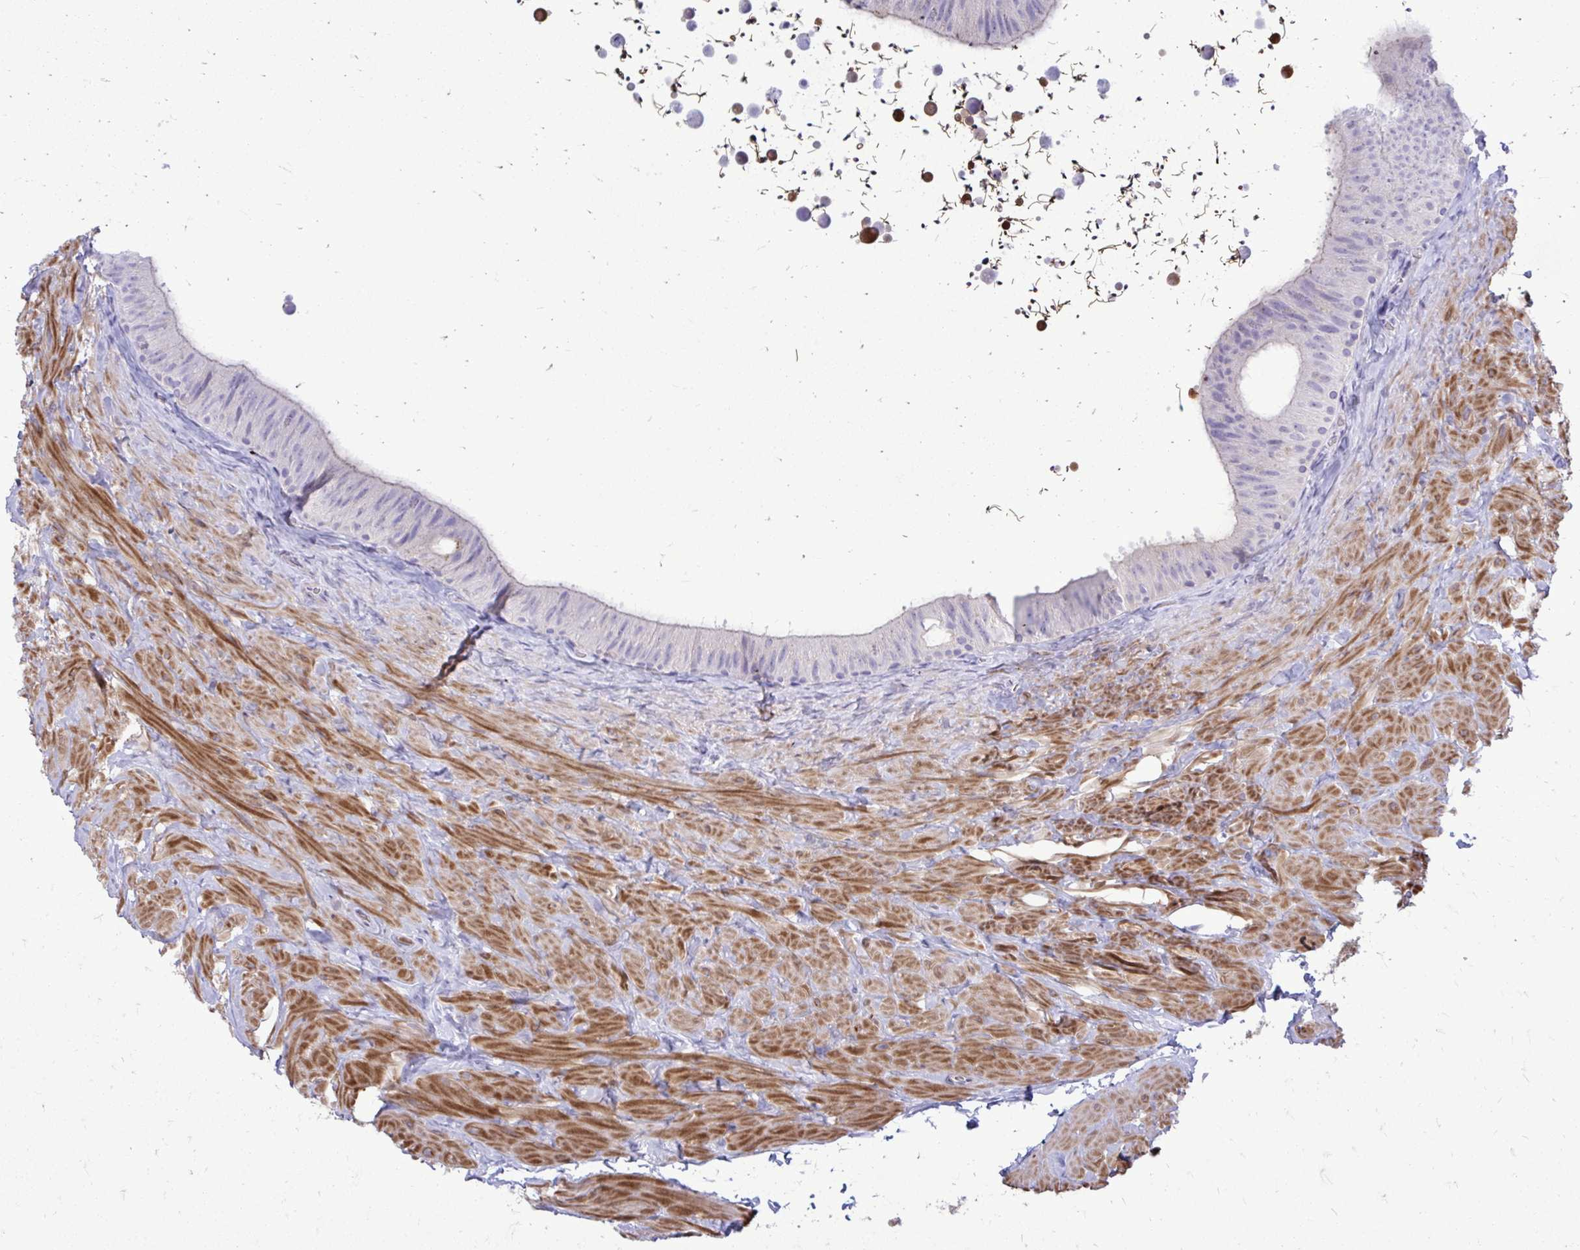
{"staining": {"intensity": "negative", "quantity": "none", "location": "none"}, "tissue": "epididymis", "cell_type": "Glandular cells", "image_type": "normal", "snomed": [{"axis": "morphology", "description": "Normal tissue, NOS"}, {"axis": "topography", "description": "Epididymis, spermatic cord, NOS"}, {"axis": "topography", "description": "Epididymis"}], "caption": "A high-resolution image shows IHC staining of benign epididymis, which shows no significant staining in glandular cells. The staining is performed using DAB brown chromogen with nuclei counter-stained in using hematoxylin.", "gene": "TP53I11", "patient": {"sex": "male", "age": 31}}